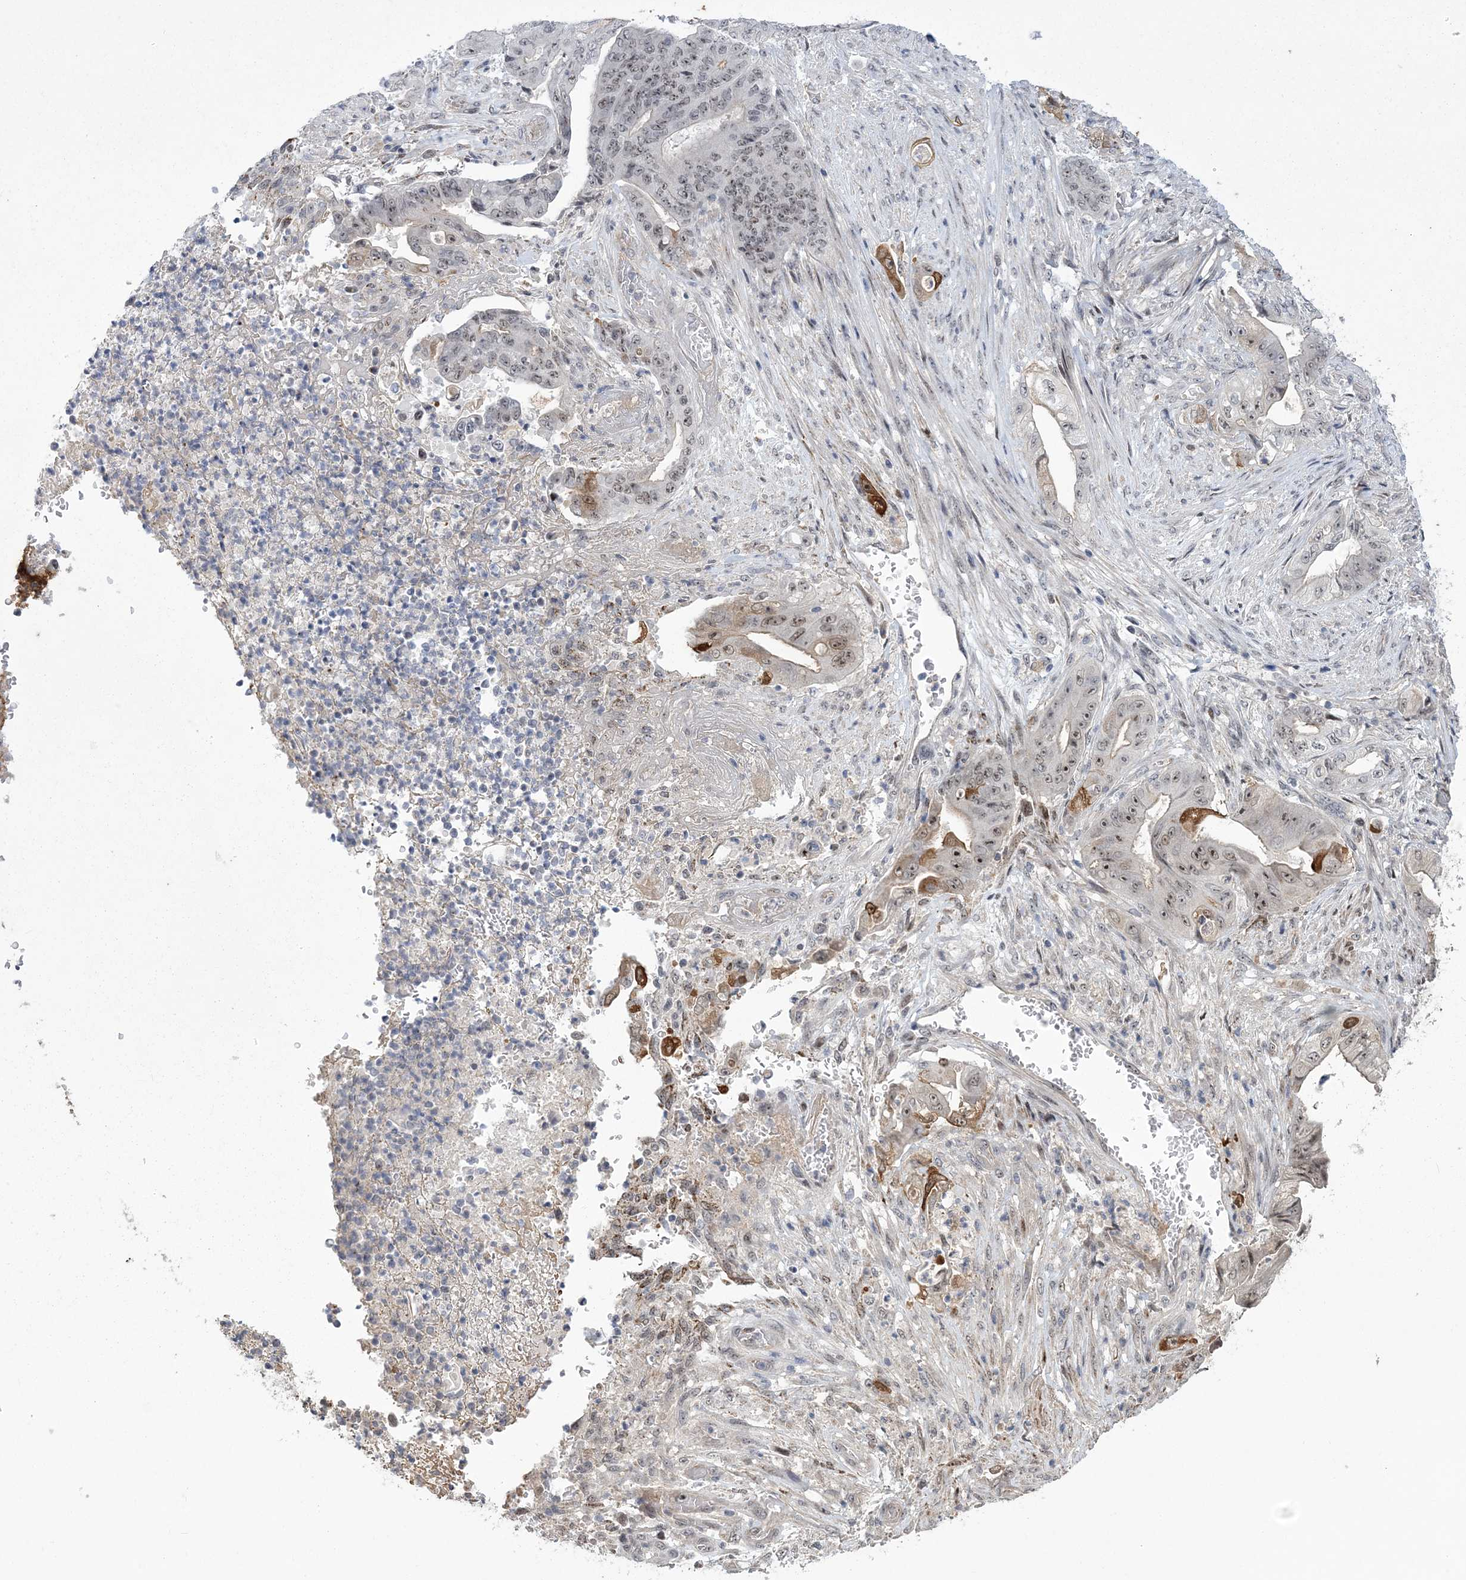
{"staining": {"intensity": "weak", "quantity": "25%-75%", "location": "nuclear"}, "tissue": "stomach cancer", "cell_type": "Tumor cells", "image_type": "cancer", "snomed": [{"axis": "morphology", "description": "Adenocarcinoma, NOS"}, {"axis": "topography", "description": "Stomach"}], "caption": "Immunohistochemistry of human stomach cancer exhibits low levels of weak nuclear expression in about 25%-75% of tumor cells.", "gene": "HOMEZ", "patient": {"sex": "female", "age": 73}}